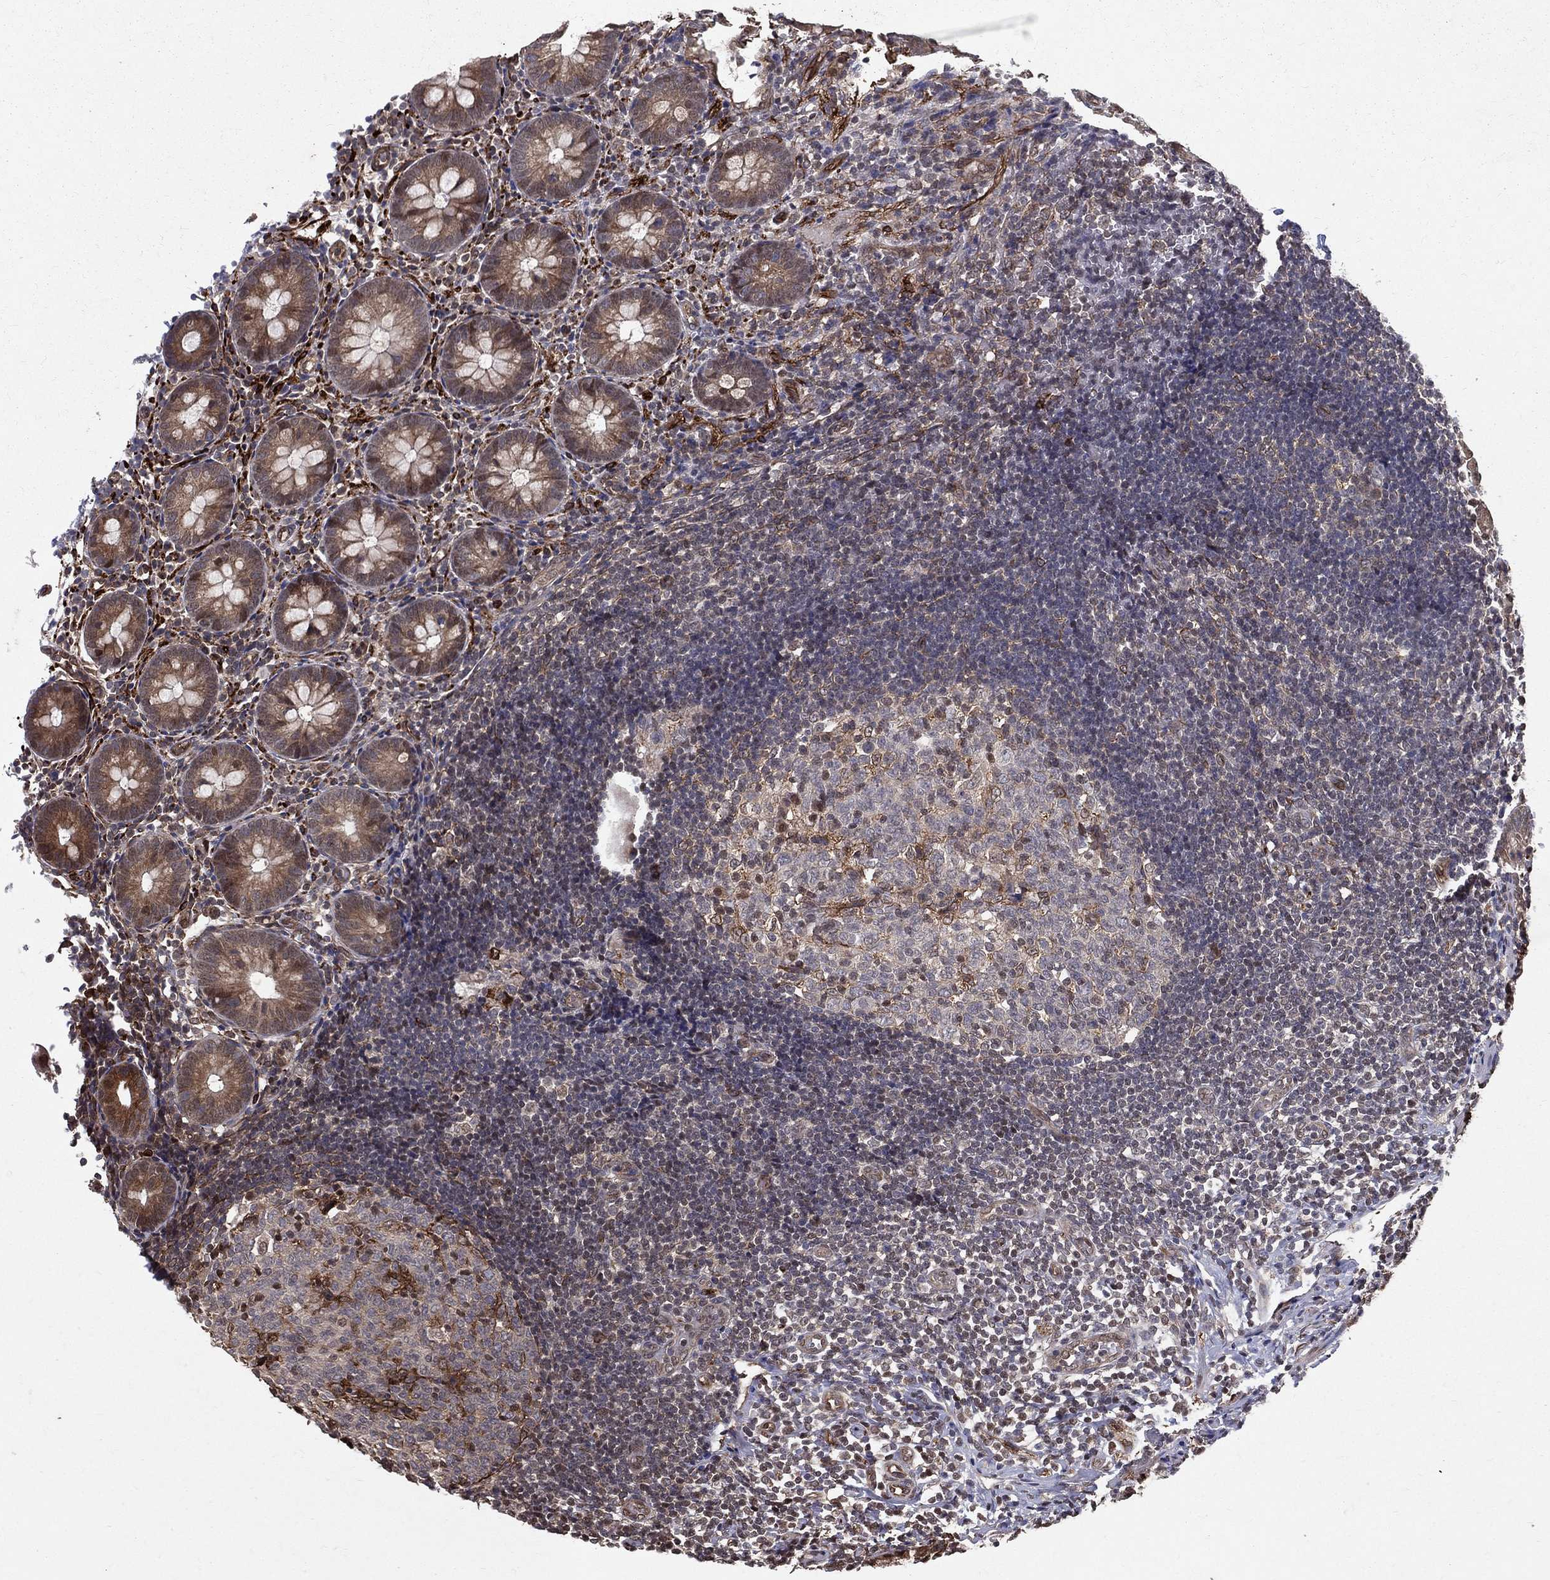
{"staining": {"intensity": "moderate", "quantity": "<25%", "location": "cytoplasmic/membranous"}, "tissue": "appendix", "cell_type": "Glandular cells", "image_type": "normal", "snomed": [{"axis": "morphology", "description": "Normal tissue, NOS"}, {"axis": "topography", "description": "Appendix"}], "caption": "Unremarkable appendix reveals moderate cytoplasmic/membranous expression in approximately <25% of glandular cells.", "gene": "CERS2", "patient": {"sex": "female", "age": 40}}